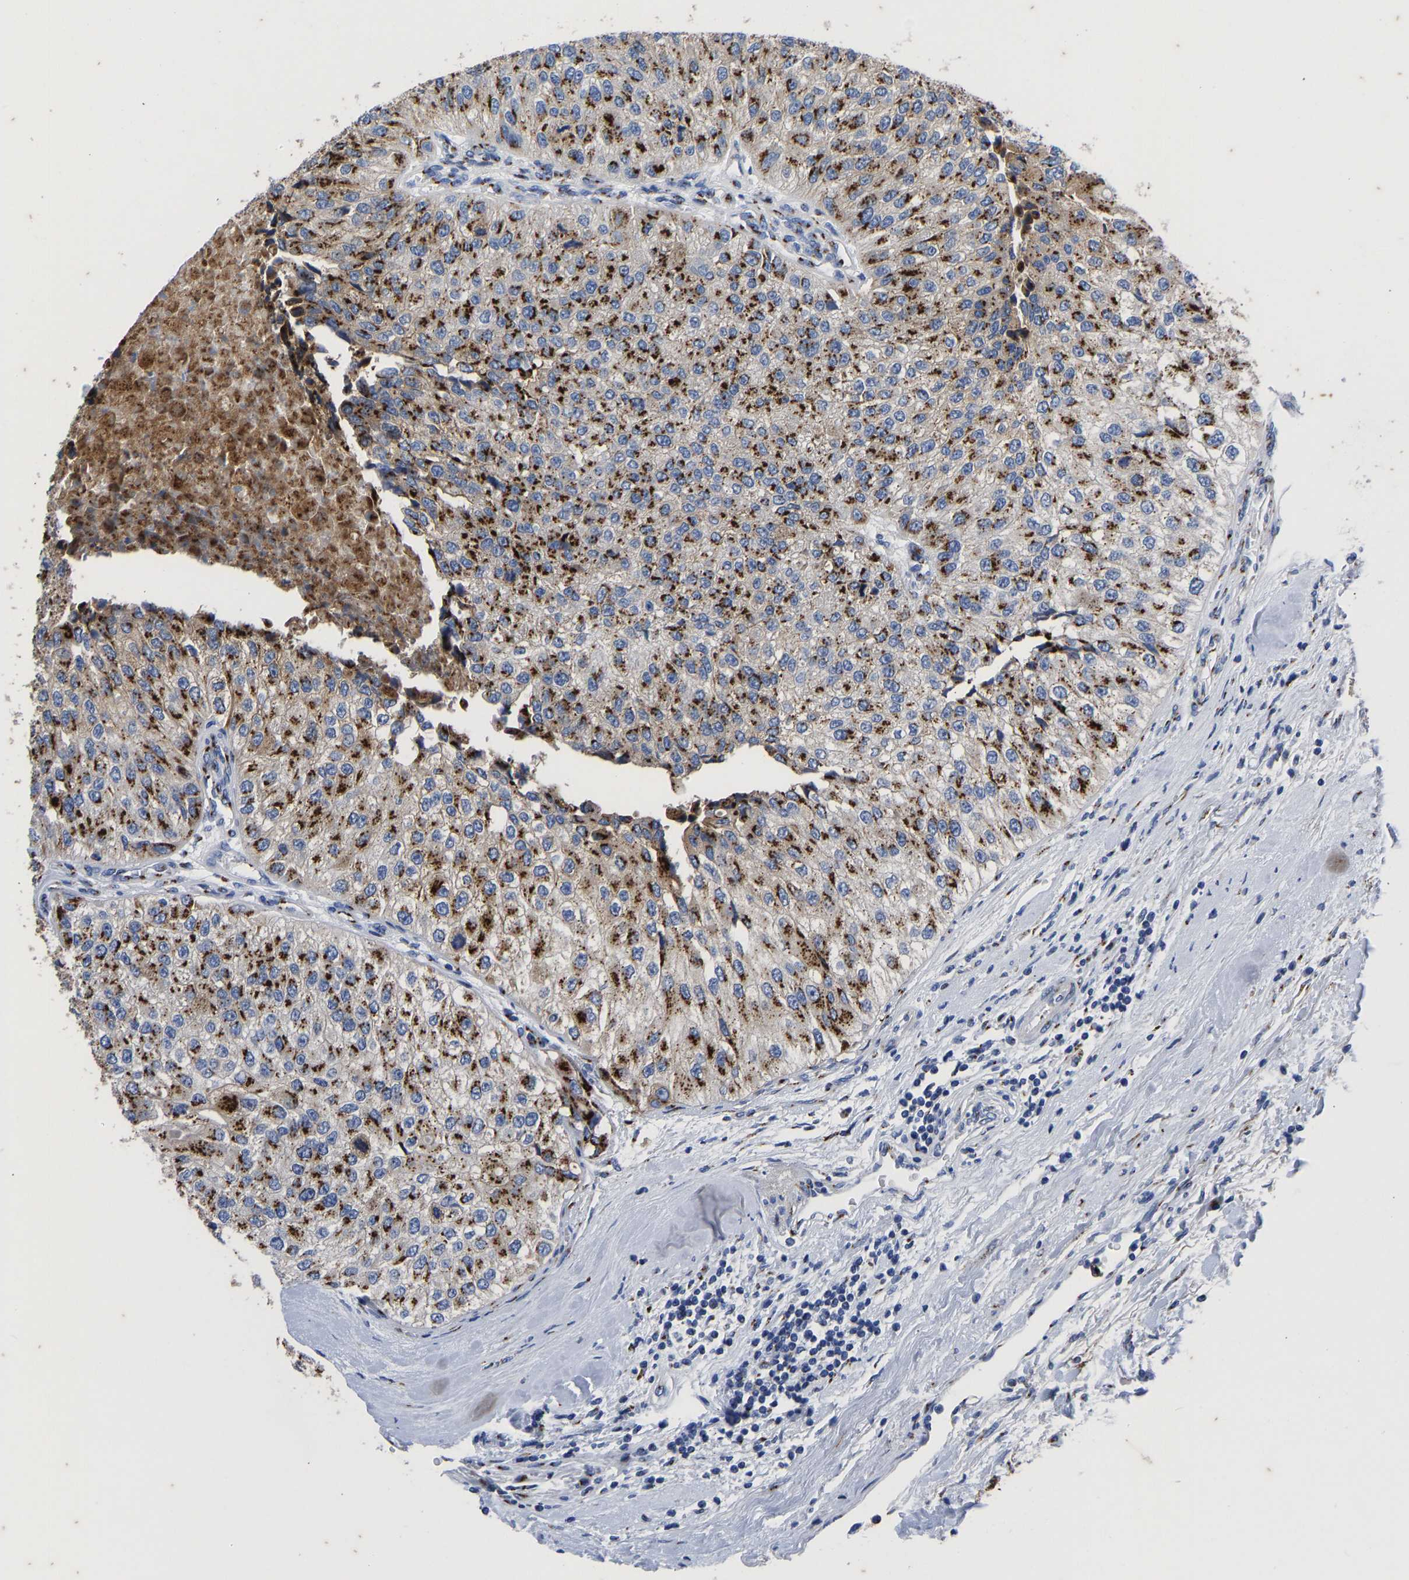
{"staining": {"intensity": "strong", "quantity": ">75%", "location": "cytoplasmic/membranous"}, "tissue": "urothelial cancer", "cell_type": "Tumor cells", "image_type": "cancer", "snomed": [{"axis": "morphology", "description": "Urothelial carcinoma, High grade"}, {"axis": "topography", "description": "Kidney"}, {"axis": "topography", "description": "Urinary bladder"}], "caption": "A high amount of strong cytoplasmic/membranous positivity is present in about >75% of tumor cells in urothelial cancer tissue. Immunohistochemistry stains the protein of interest in brown and the nuclei are stained blue.", "gene": "TMEM87A", "patient": {"sex": "male", "age": 77}}